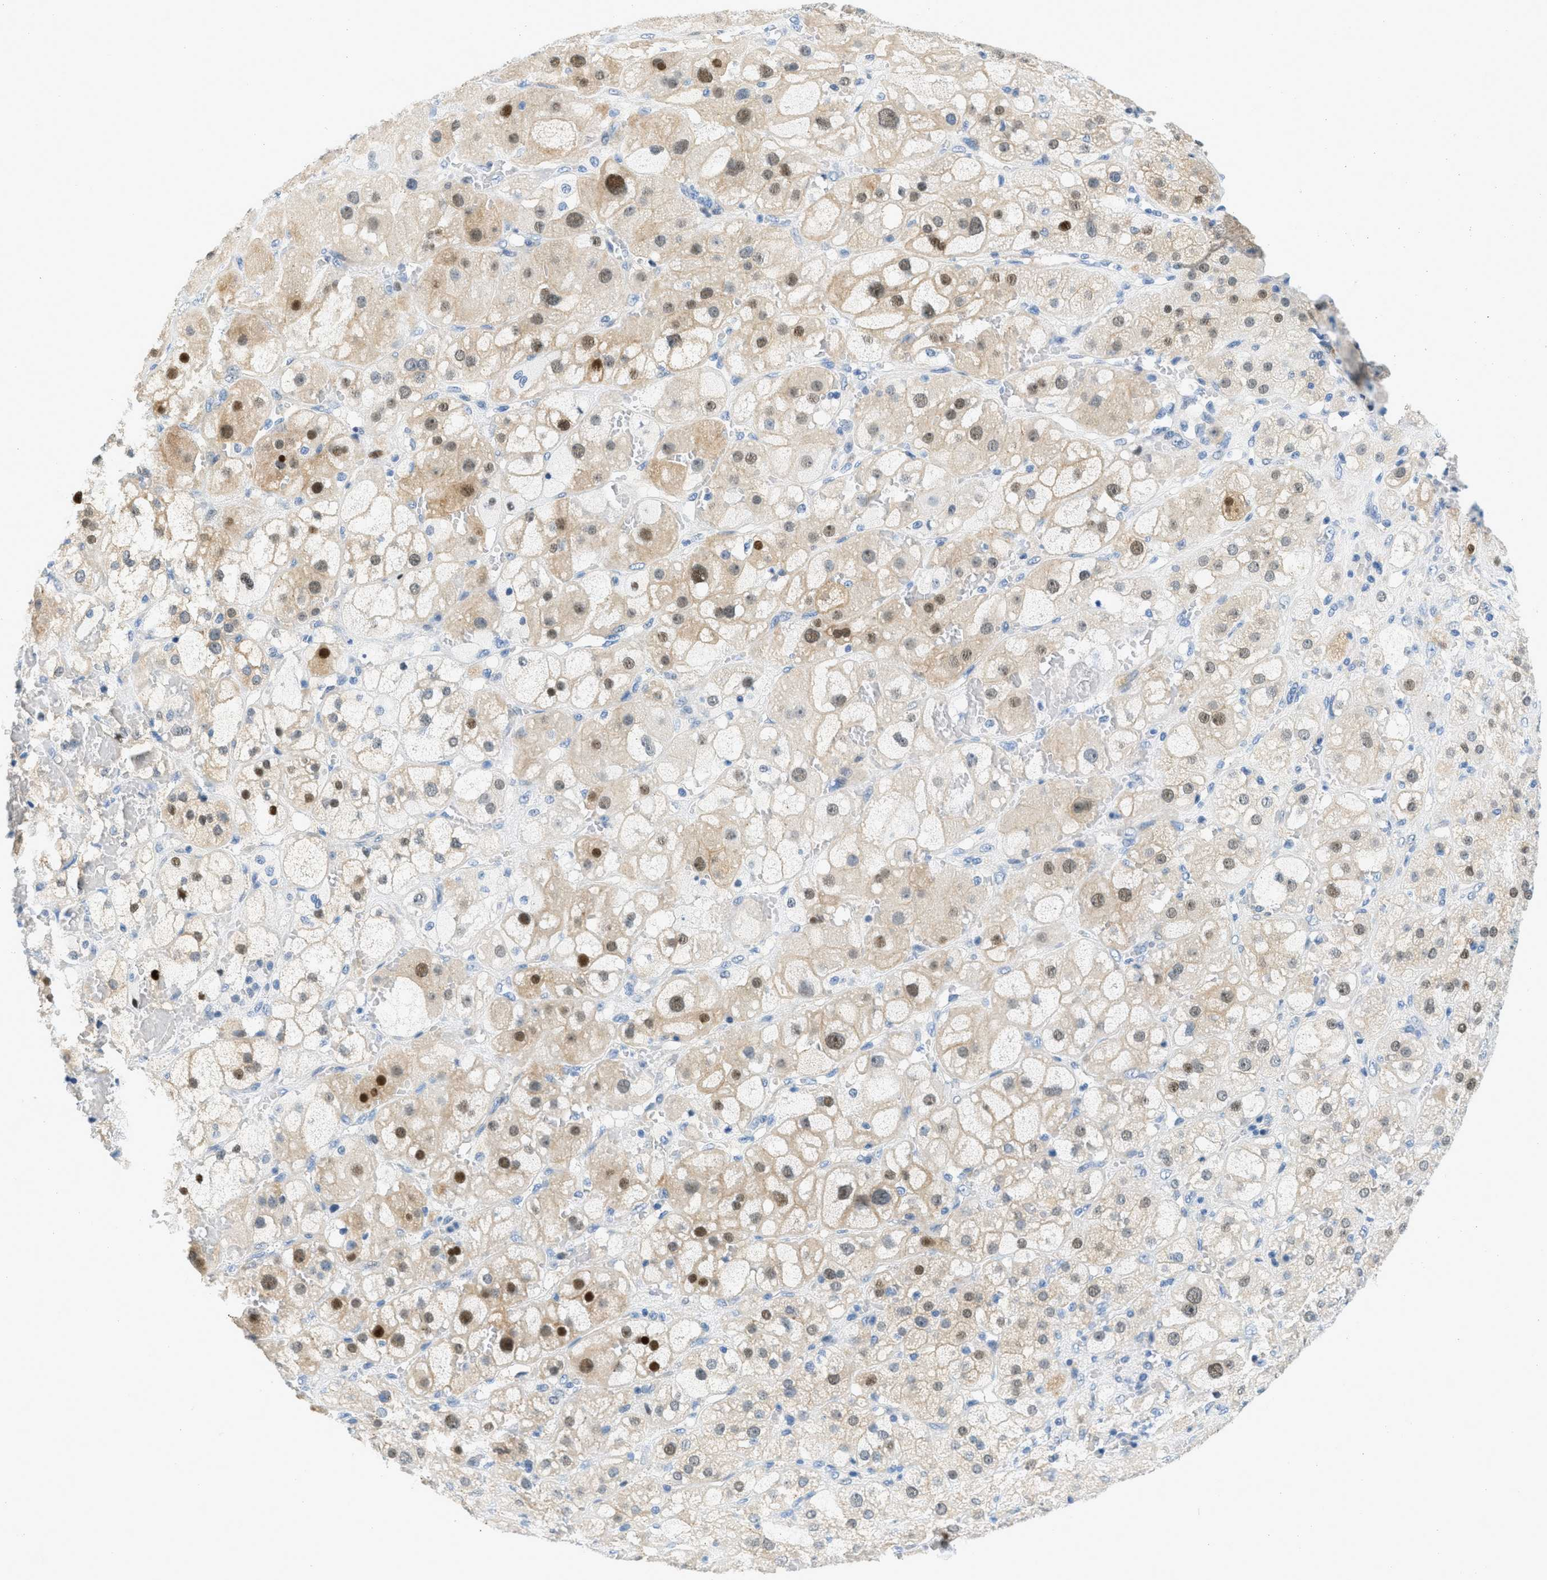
{"staining": {"intensity": "strong", "quantity": "25%-75%", "location": "cytoplasmic/membranous,nuclear"}, "tissue": "adrenal gland", "cell_type": "Glandular cells", "image_type": "normal", "snomed": [{"axis": "morphology", "description": "Normal tissue, NOS"}, {"axis": "topography", "description": "Adrenal gland"}], "caption": "Protein expression by immunohistochemistry (IHC) shows strong cytoplasmic/membranous,nuclear staining in approximately 25%-75% of glandular cells in unremarkable adrenal gland. Using DAB (brown) and hematoxylin (blue) stains, captured at high magnification using brightfield microscopy.", "gene": "CYP4X1", "patient": {"sex": "female", "age": 47}}